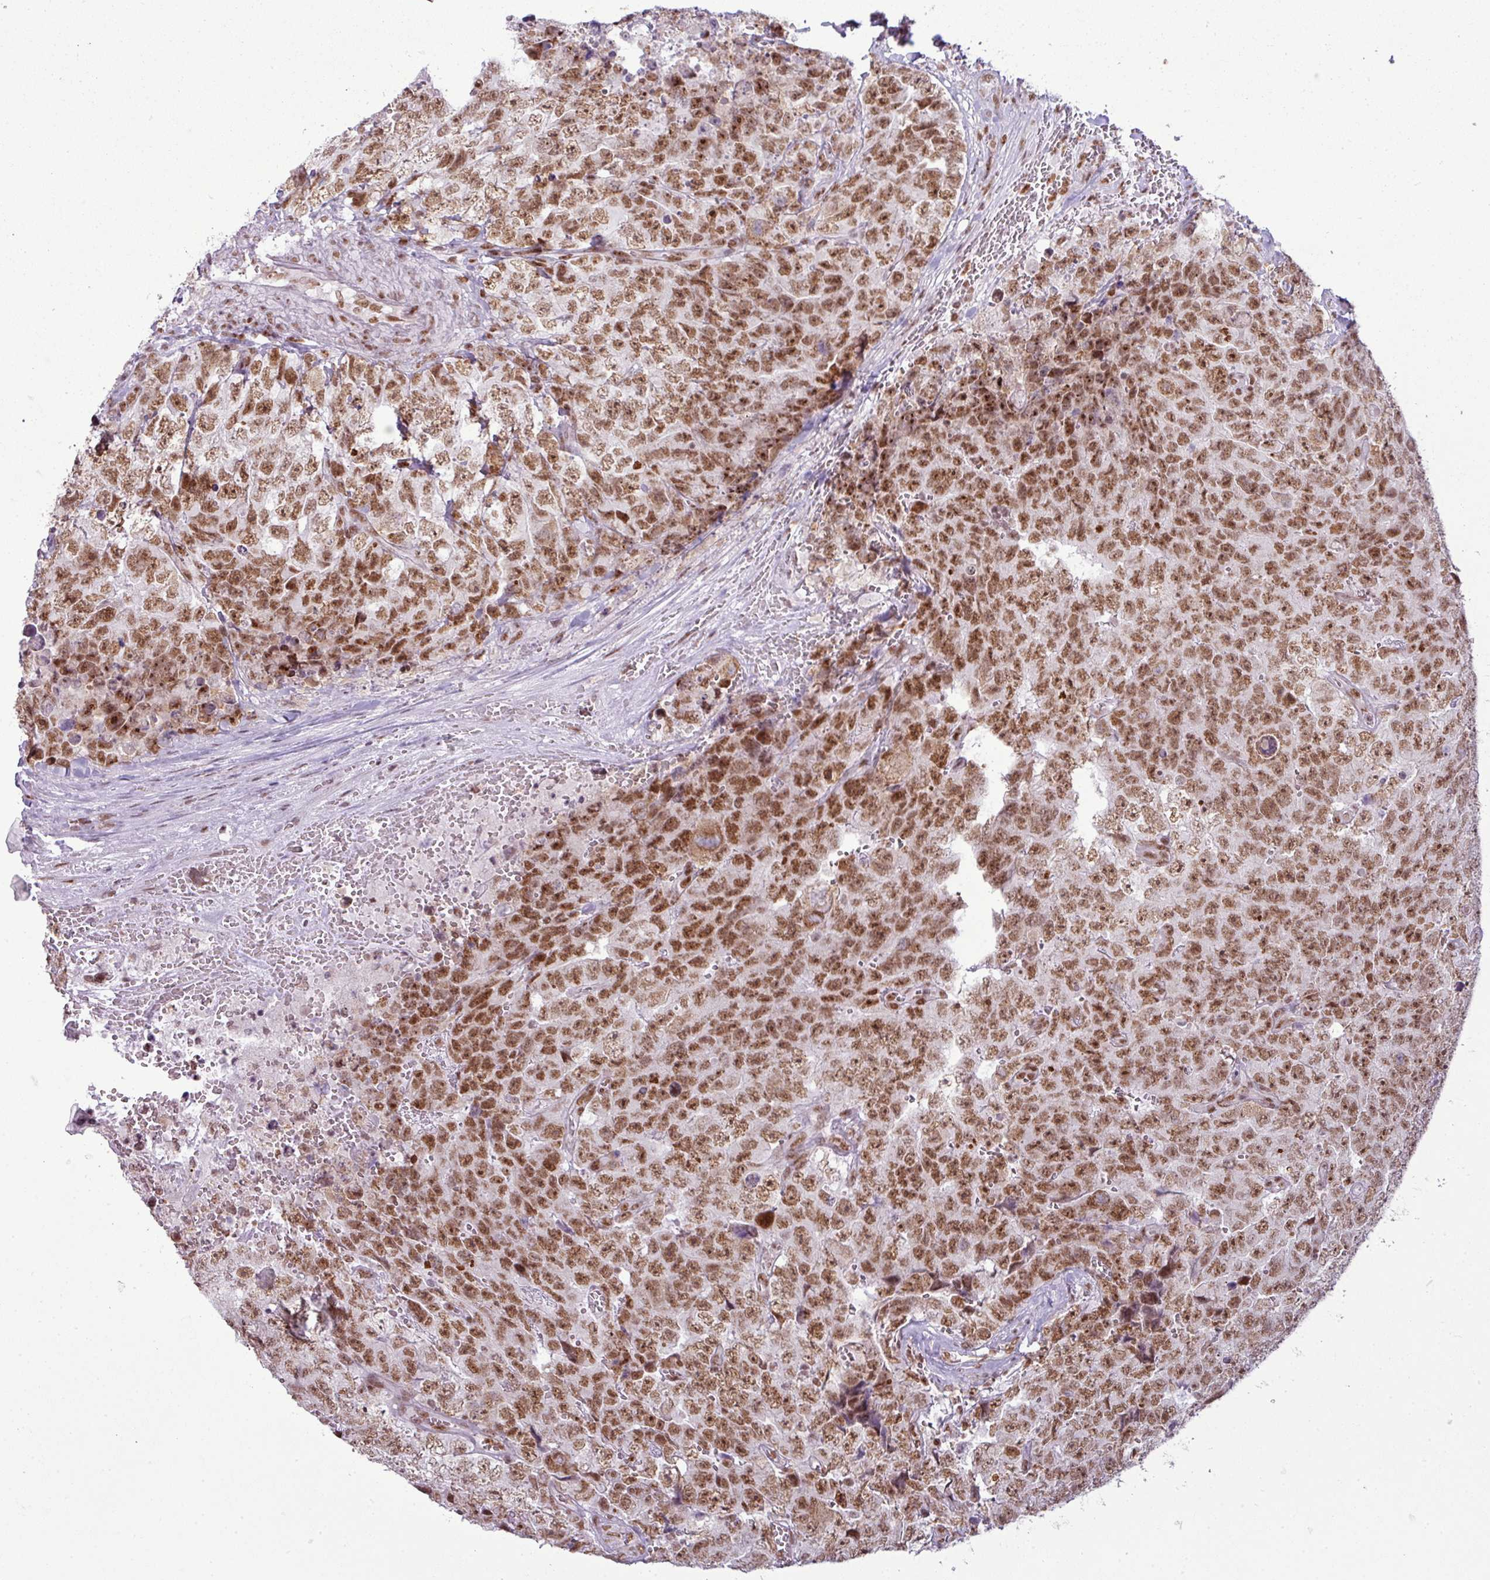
{"staining": {"intensity": "strong", "quantity": ">75%", "location": "nuclear"}, "tissue": "testis cancer", "cell_type": "Tumor cells", "image_type": "cancer", "snomed": [{"axis": "morphology", "description": "Seminoma, NOS"}, {"axis": "morphology", "description": "Teratoma, malignant, NOS"}, {"axis": "topography", "description": "Testis"}], "caption": "Testis seminoma stained with a brown dye shows strong nuclear positive positivity in approximately >75% of tumor cells.", "gene": "ARL6IP4", "patient": {"sex": "male", "age": 34}}